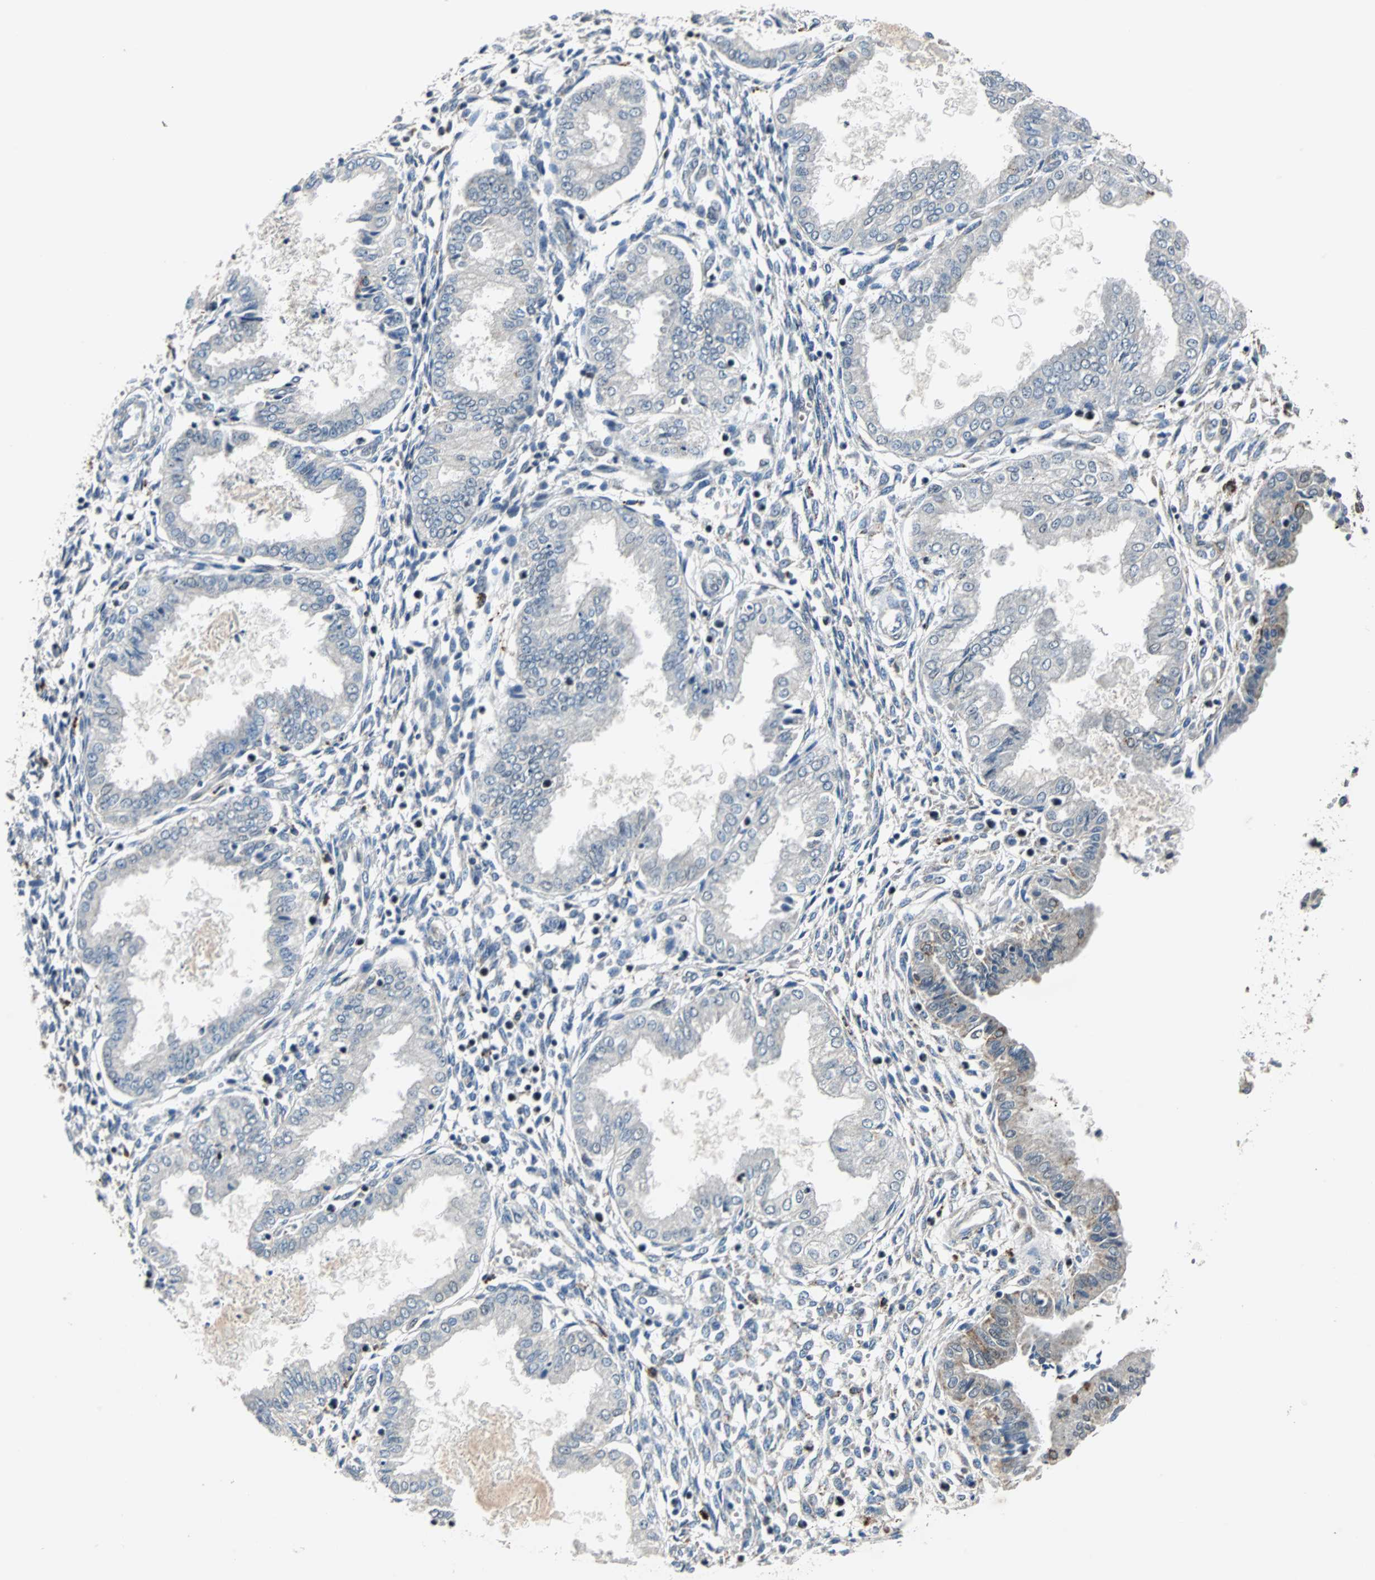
{"staining": {"intensity": "moderate", "quantity": "25%-75%", "location": "nuclear"}, "tissue": "endometrium", "cell_type": "Cells in endometrial stroma", "image_type": "normal", "snomed": [{"axis": "morphology", "description": "Normal tissue, NOS"}, {"axis": "topography", "description": "Endometrium"}], "caption": "This histopathology image reveals IHC staining of normal endometrium, with medium moderate nuclear positivity in approximately 25%-75% of cells in endometrial stroma.", "gene": "HLX", "patient": {"sex": "female", "age": 33}}